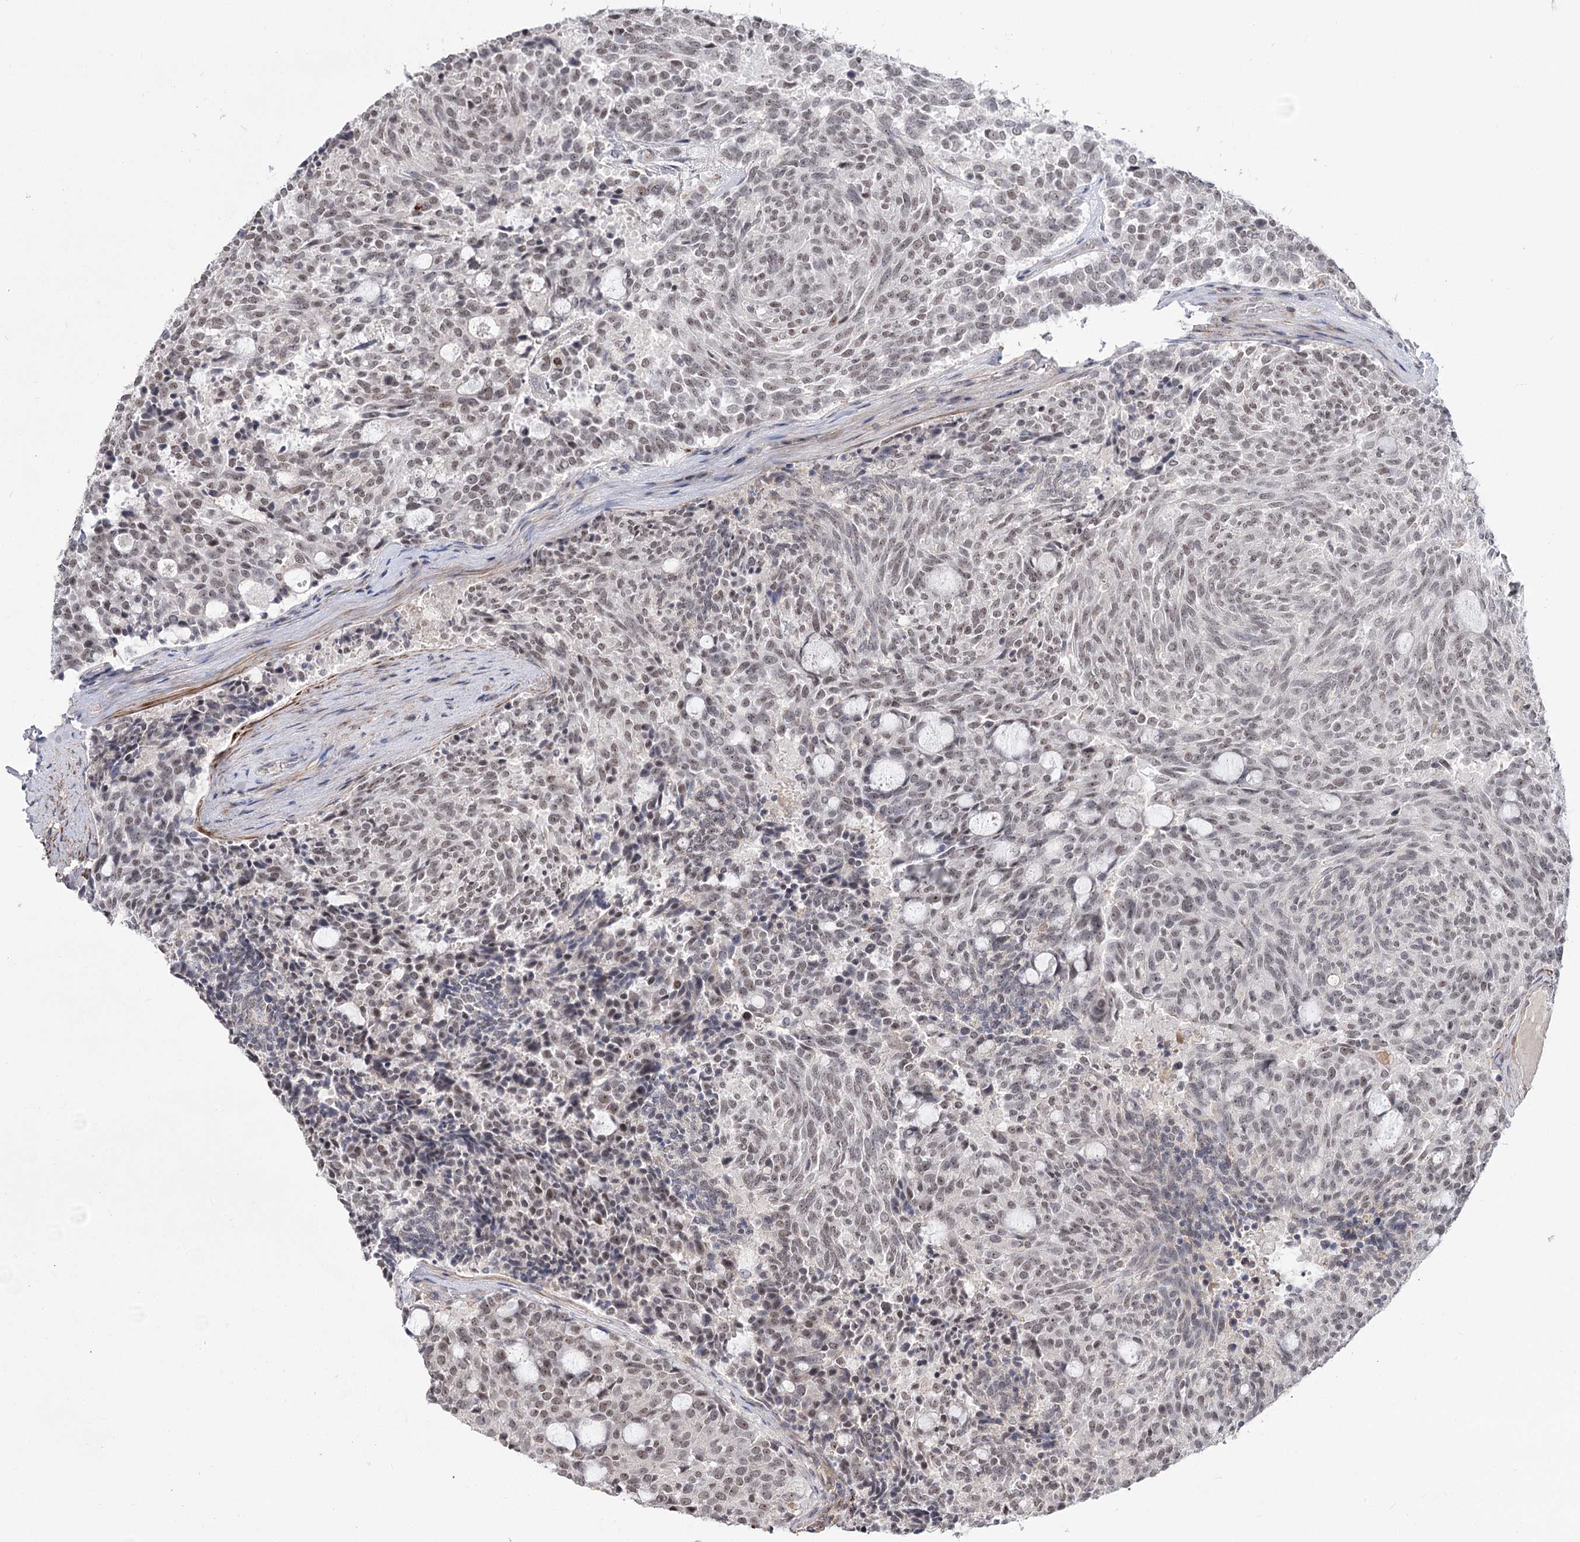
{"staining": {"intensity": "weak", "quantity": "<25%", "location": "nuclear"}, "tissue": "carcinoid", "cell_type": "Tumor cells", "image_type": "cancer", "snomed": [{"axis": "morphology", "description": "Carcinoid, malignant, NOS"}, {"axis": "topography", "description": "Pancreas"}], "caption": "Tumor cells show no significant protein expression in malignant carcinoid.", "gene": "ZSCAN23", "patient": {"sex": "female", "age": 54}}